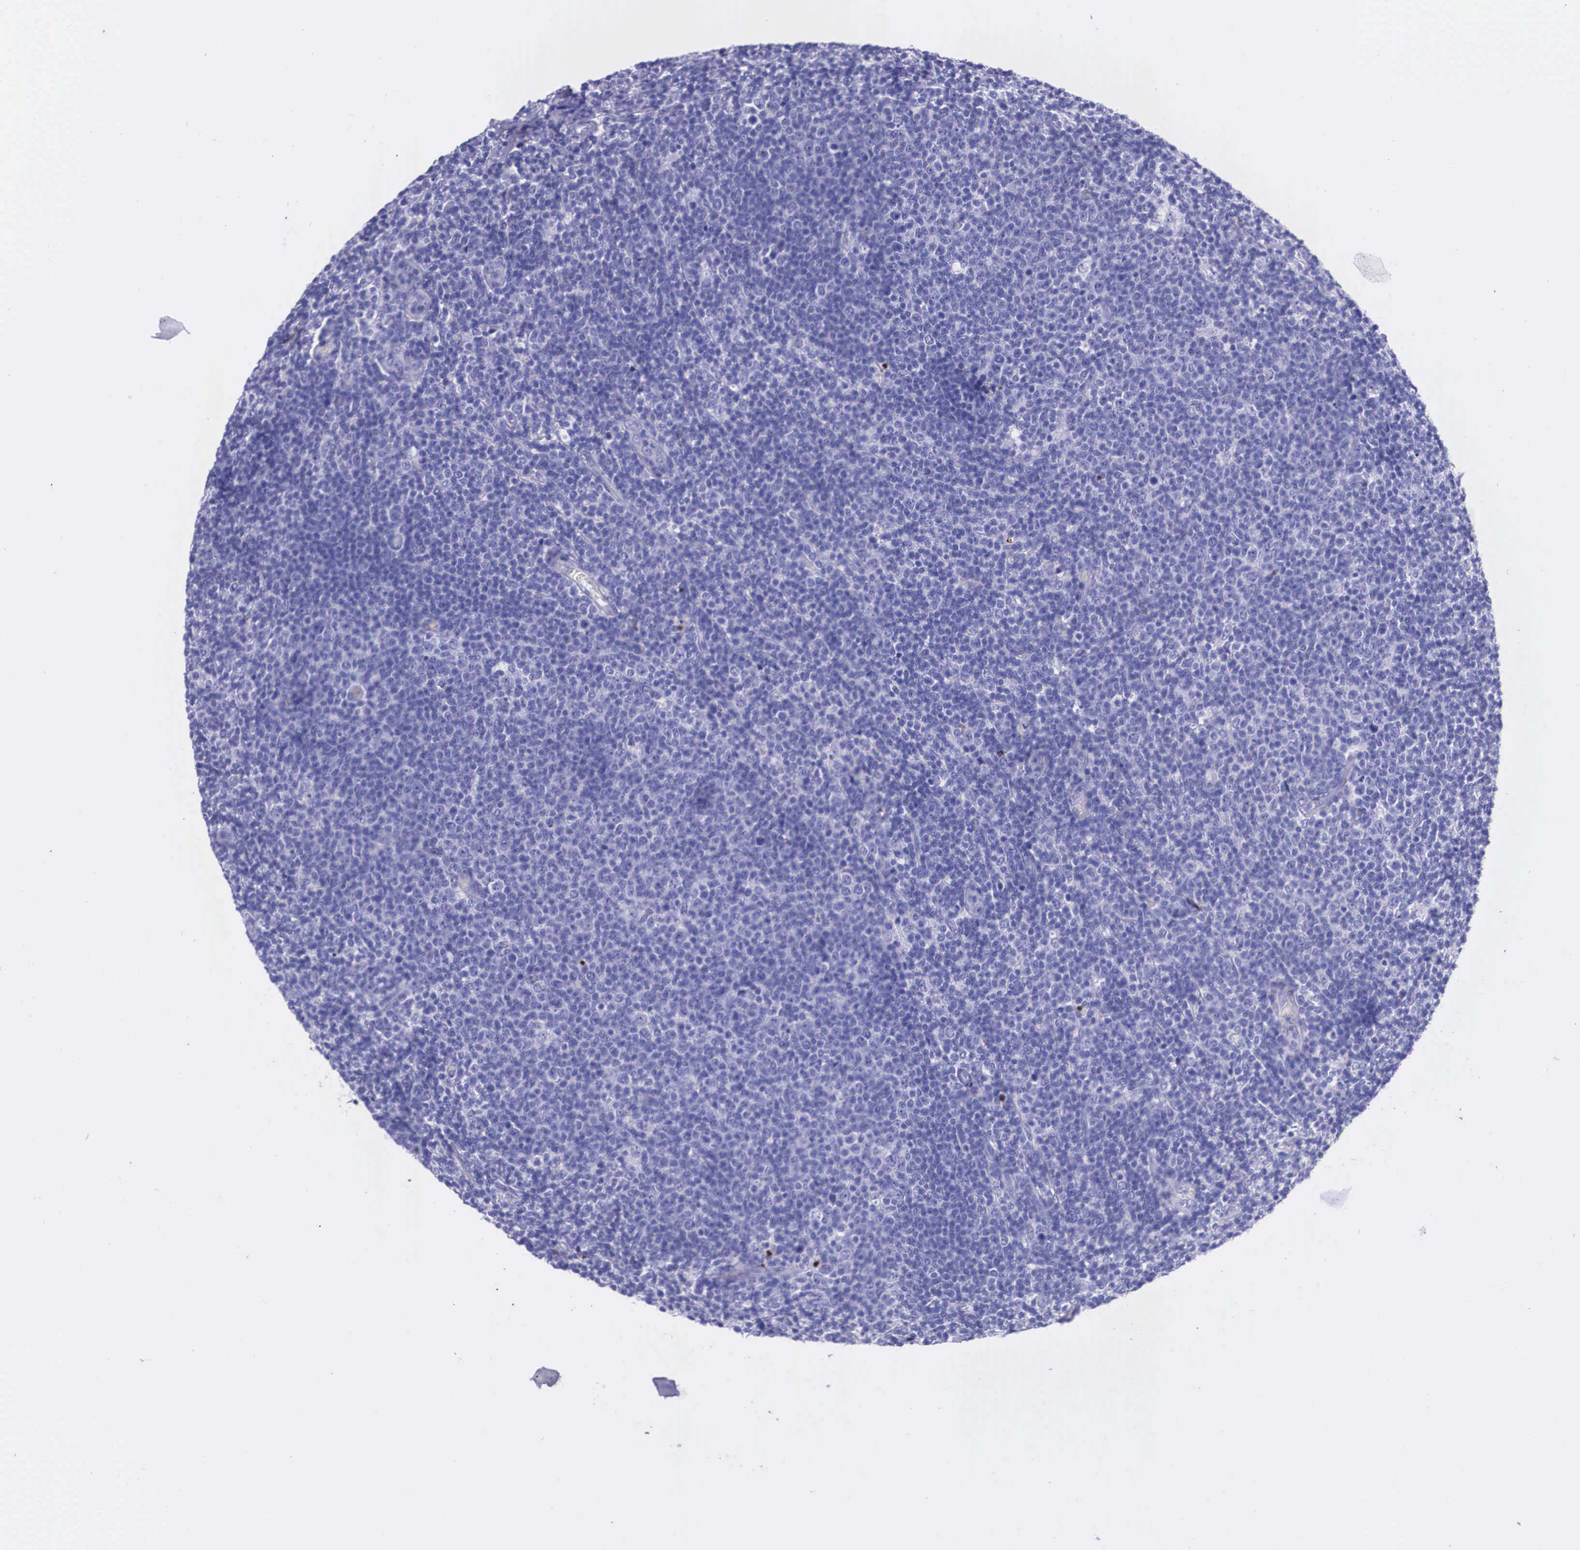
{"staining": {"intensity": "negative", "quantity": "none", "location": "none"}, "tissue": "lymphoma", "cell_type": "Tumor cells", "image_type": "cancer", "snomed": [{"axis": "morphology", "description": "Malignant lymphoma, non-Hodgkin's type, Low grade"}, {"axis": "topography", "description": "Lymph node"}], "caption": "This is a micrograph of immunohistochemistry (IHC) staining of low-grade malignant lymphoma, non-Hodgkin's type, which shows no expression in tumor cells. Brightfield microscopy of immunohistochemistry (IHC) stained with DAB (3,3'-diaminobenzidine) (brown) and hematoxylin (blue), captured at high magnification.", "gene": "PLG", "patient": {"sex": "male", "age": 74}}